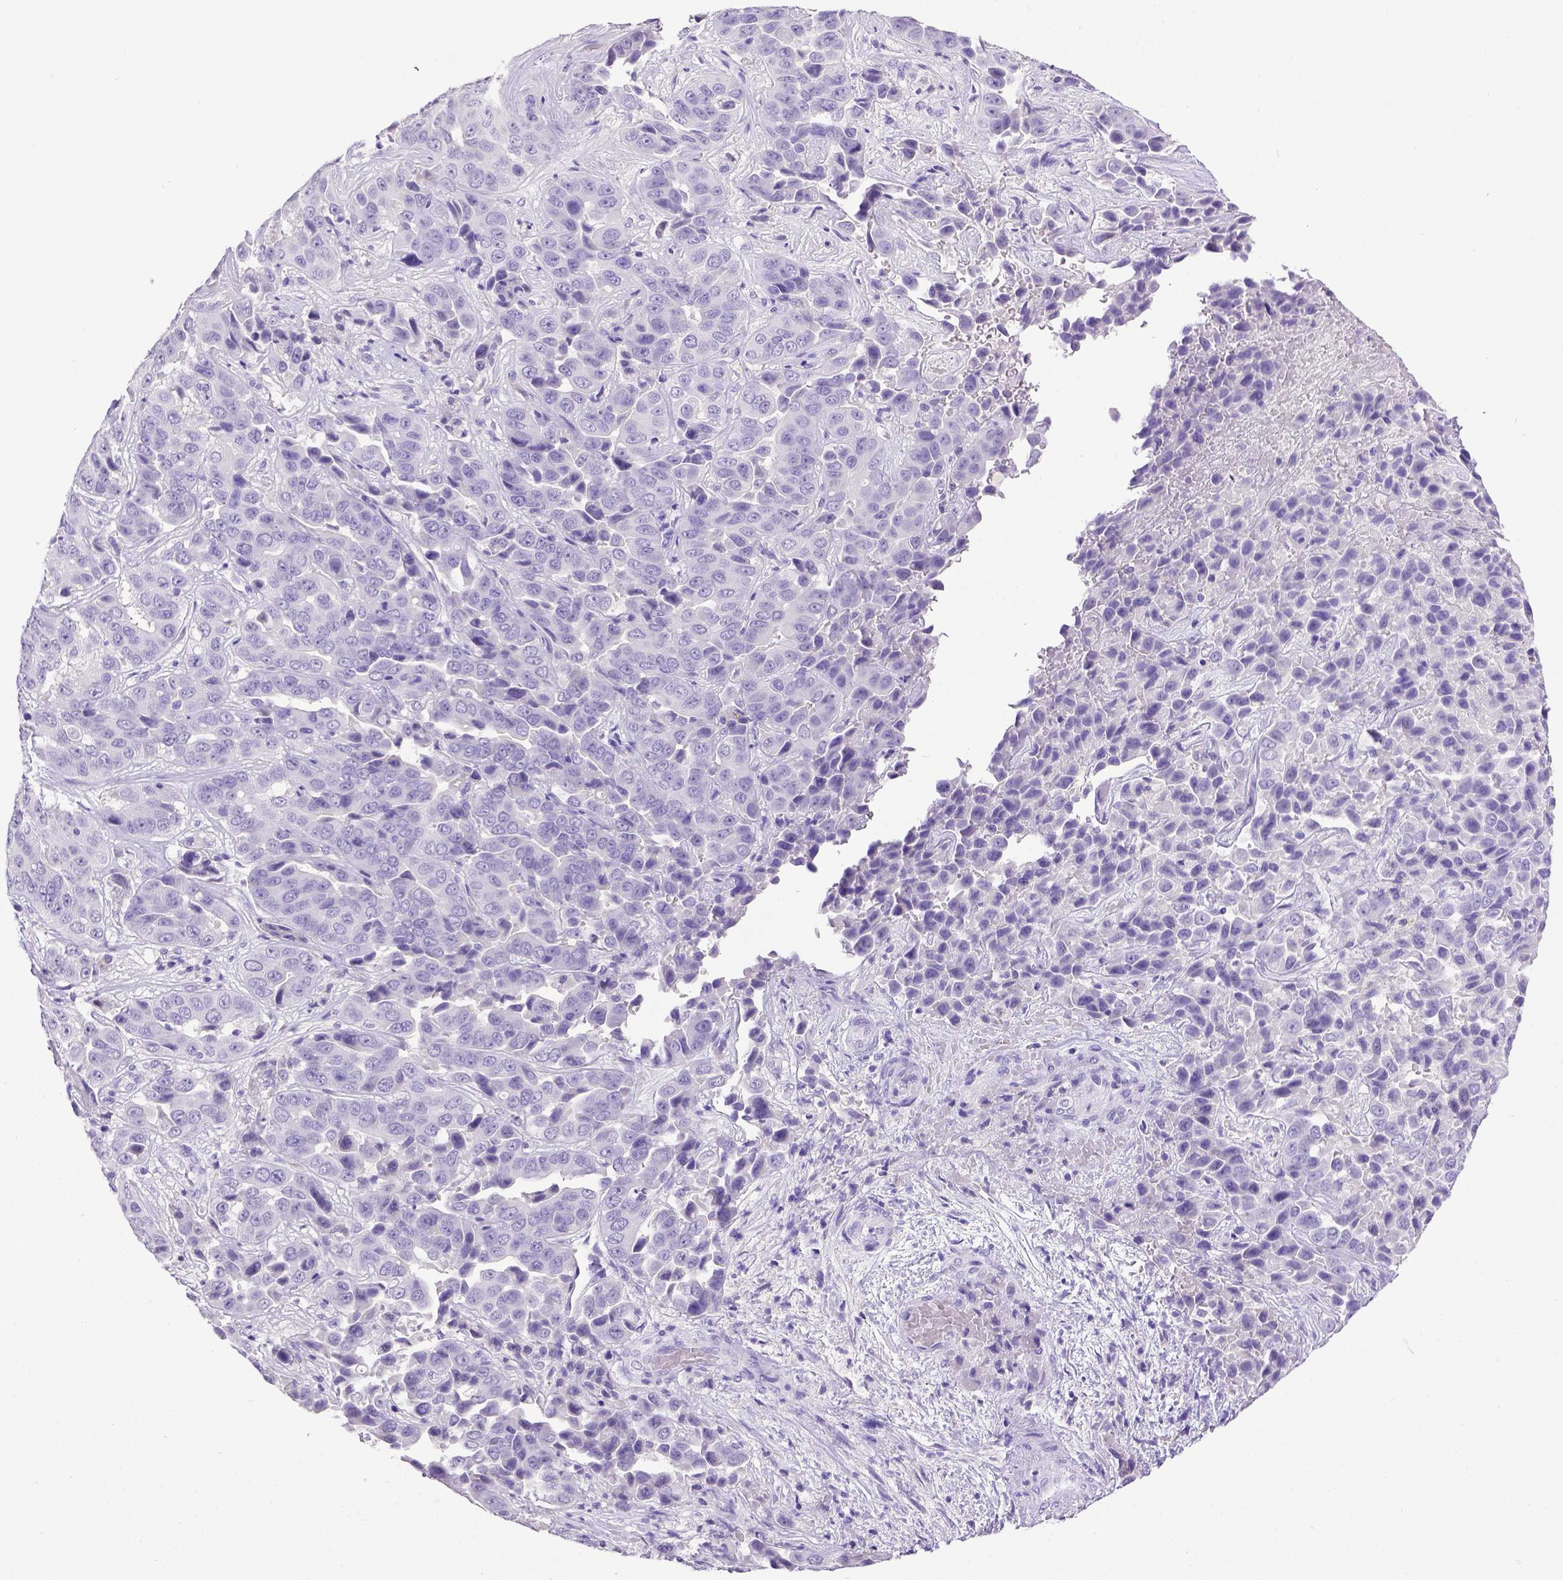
{"staining": {"intensity": "negative", "quantity": "none", "location": "none"}, "tissue": "liver cancer", "cell_type": "Tumor cells", "image_type": "cancer", "snomed": [{"axis": "morphology", "description": "Cholangiocarcinoma"}, {"axis": "topography", "description": "Liver"}], "caption": "IHC micrograph of human cholangiocarcinoma (liver) stained for a protein (brown), which reveals no expression in tumor cells.", "gene": "ESR1", "patient": {"sex": "female", "age": 52}}